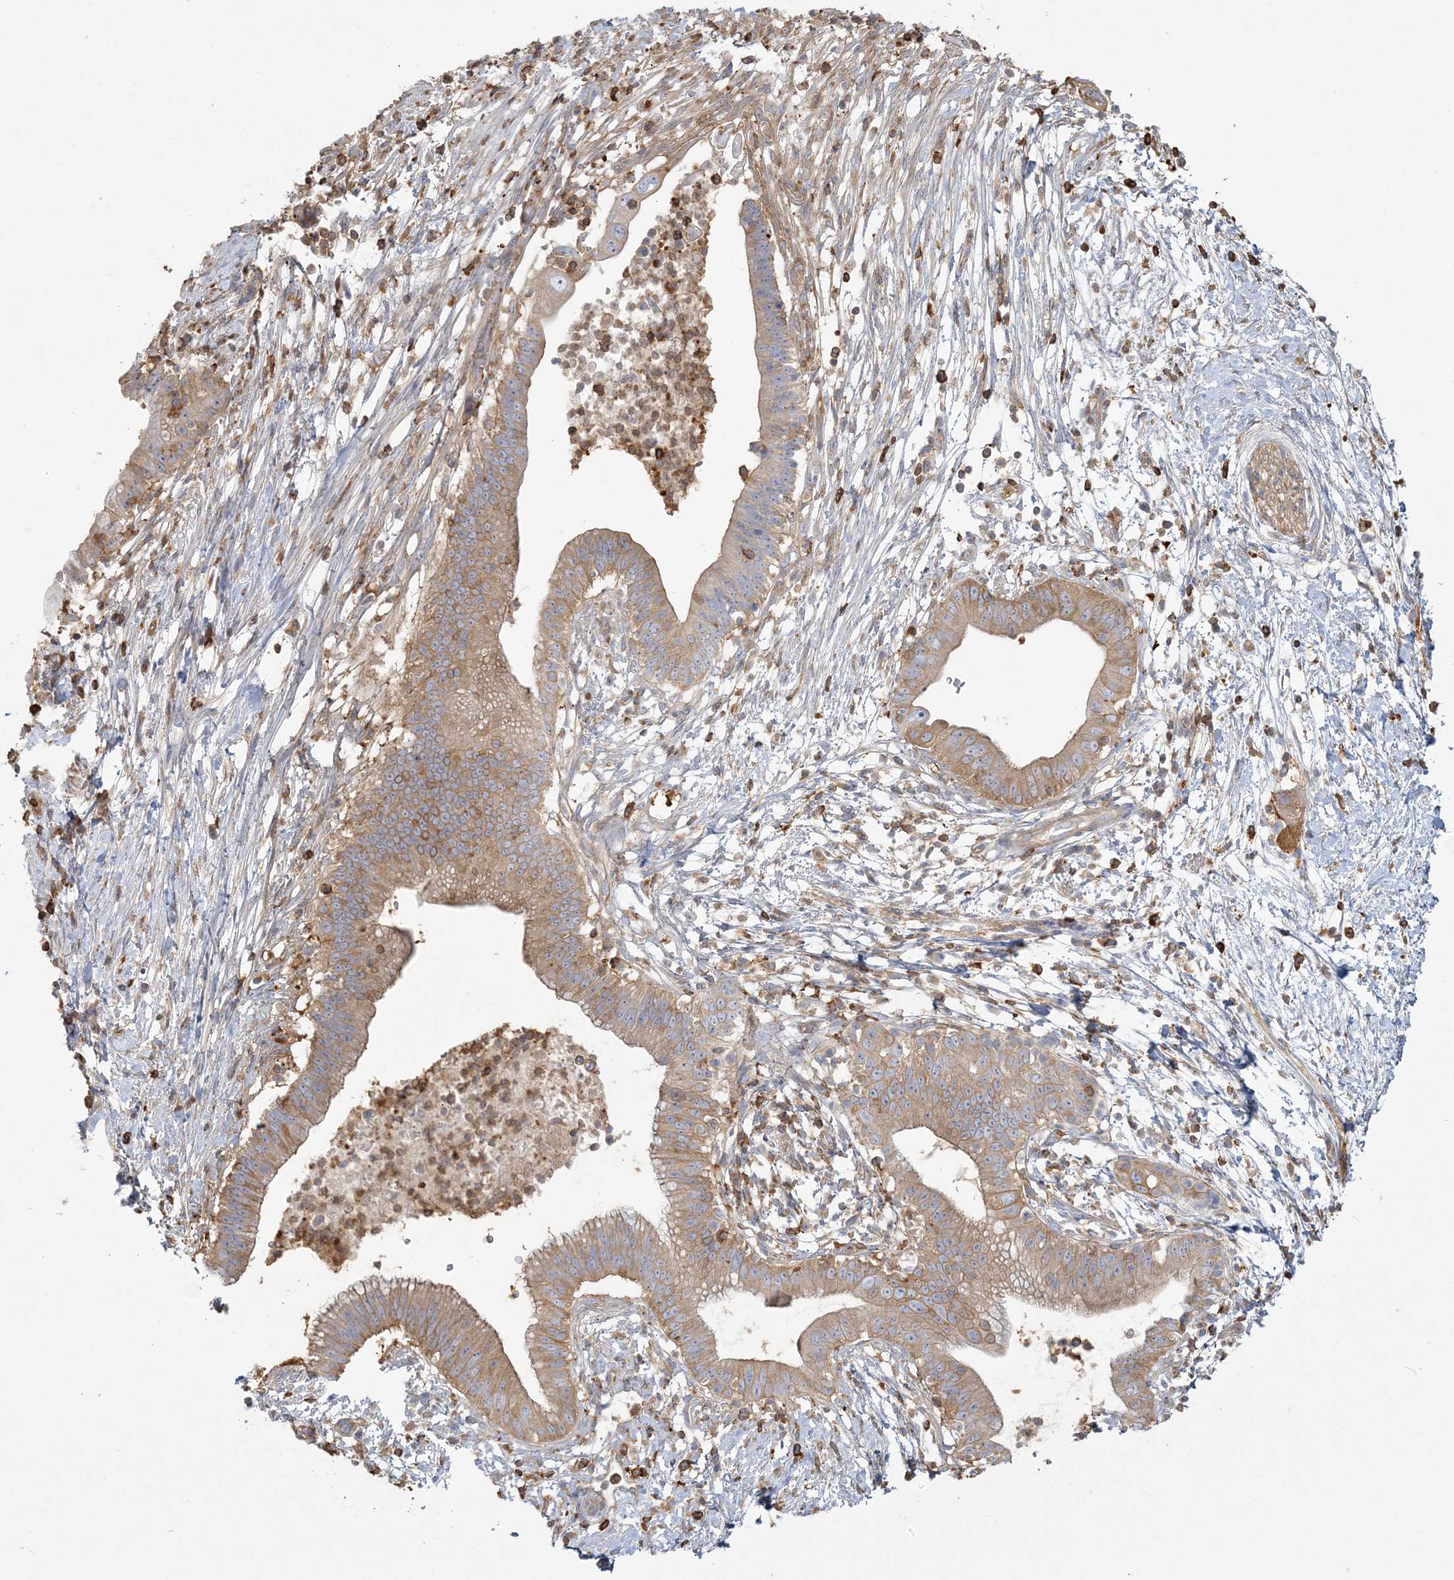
{"staining": {"intensity": "moderate", "quantity": ">75%", "location": "cytoplasmic/membranous"}, "tissue": "pancreatic cancer", "cell_type": "Tumor cells", "image_type": "cancer", "snomed": [{"axis": "morphology", "description": "Adenocarcinoma, NOS"}, {"axis": "topography", "description": "Pancreas"}], "caption": "Brown immunohistochemical staining in human pancreatic adenocarcinoma shows moderate cytoplasmic/membranous positivity in about >75% of tumor cells.", "gene": "ANKS1A", "patient": {"sex": "male", "age": 68}}